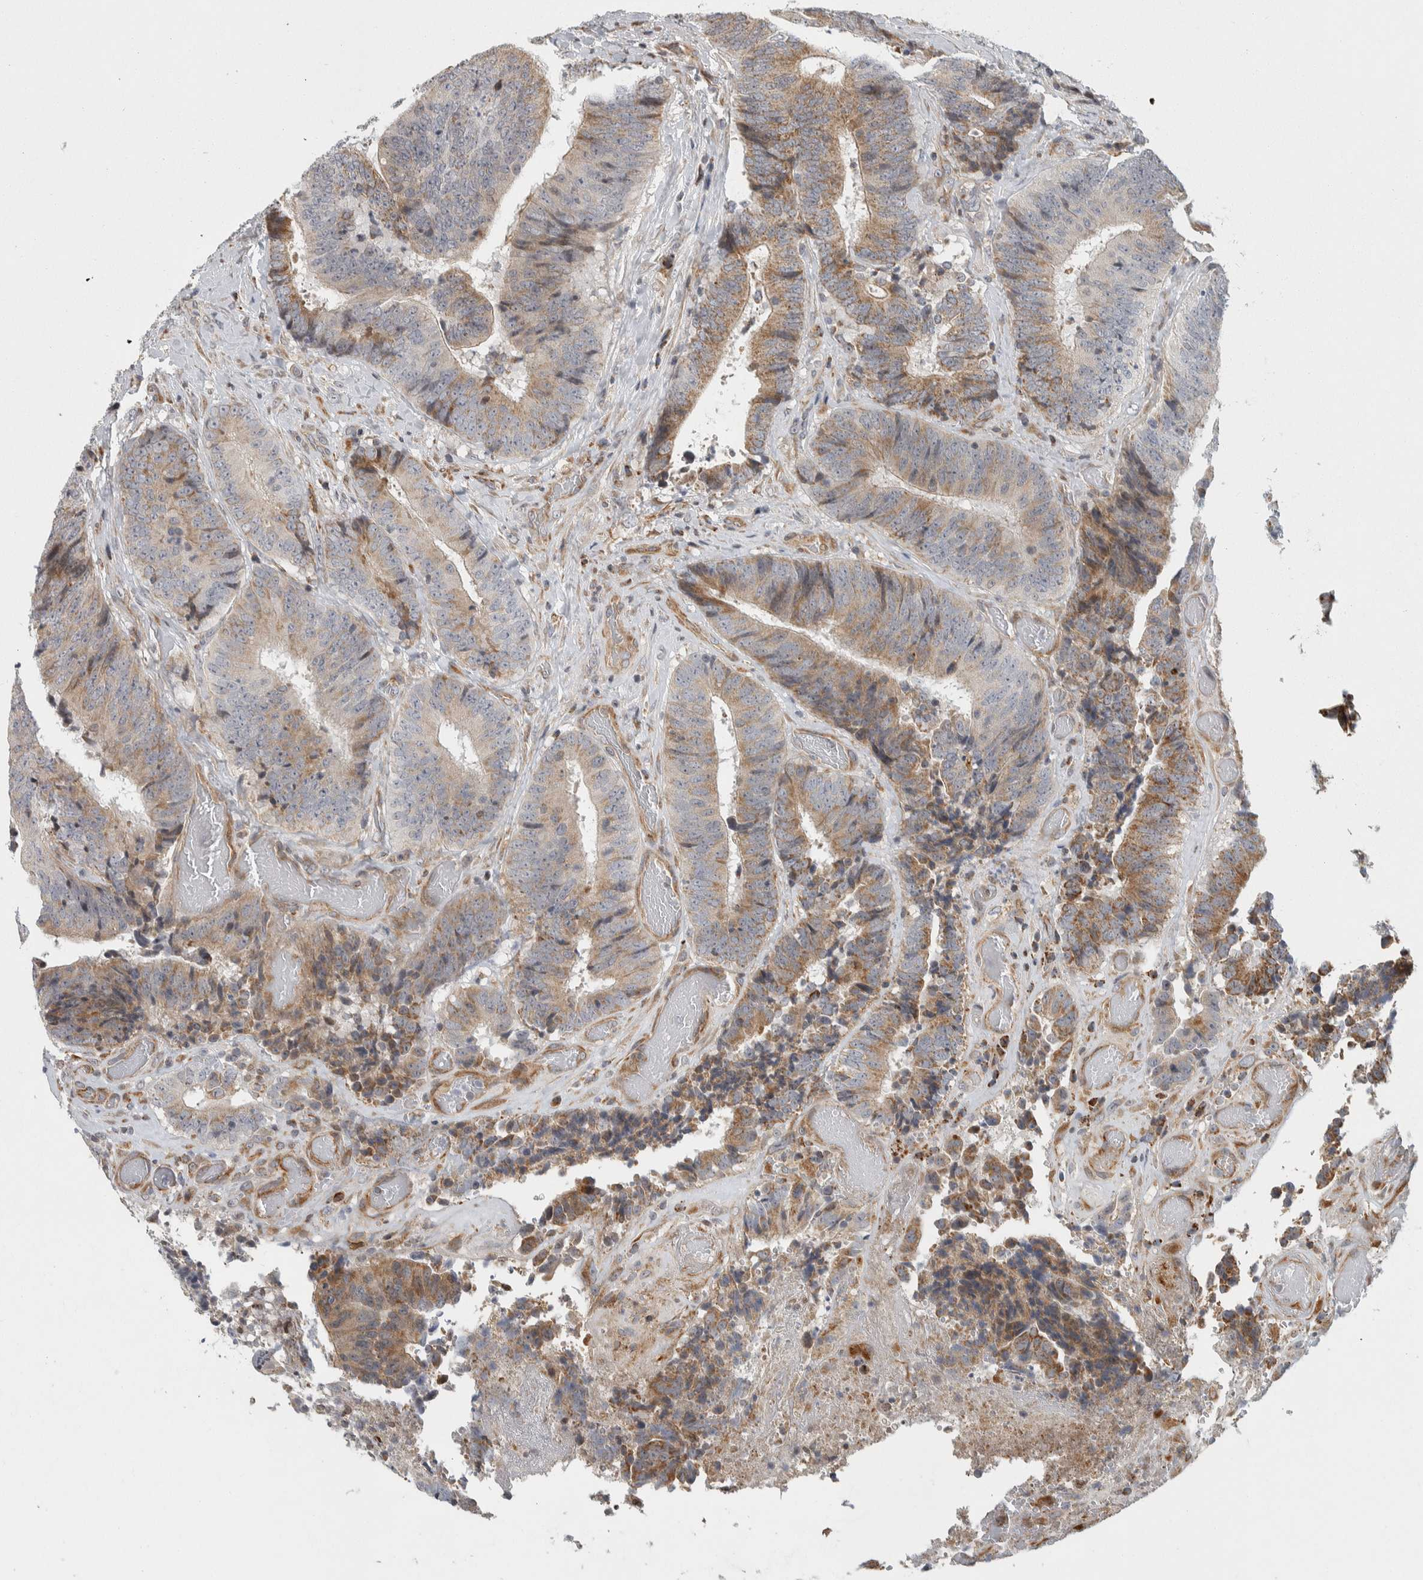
{"staining": {"intensity": "moderate", "quantity": ">75%", "location": "cytoplasmic/membranous"}, "tissue": "colorectal cancer", "cell_type": "Tumor cells", "image_type": "cancer", "snomed": [{"axis": "morphology", "description": "Adenocarcinoma, NOS"}, {"axis": "topography", "description": "Rectum"}], "caption": "Immunohistochemical staining of human colorectal cancer (adenocarcinoma) reveals moderate cytoplasmic/membranous protein positivity in approximately >75% of tumor cells.", "gene": "AFP", "patient": {"sex": "male", "age": 72}}